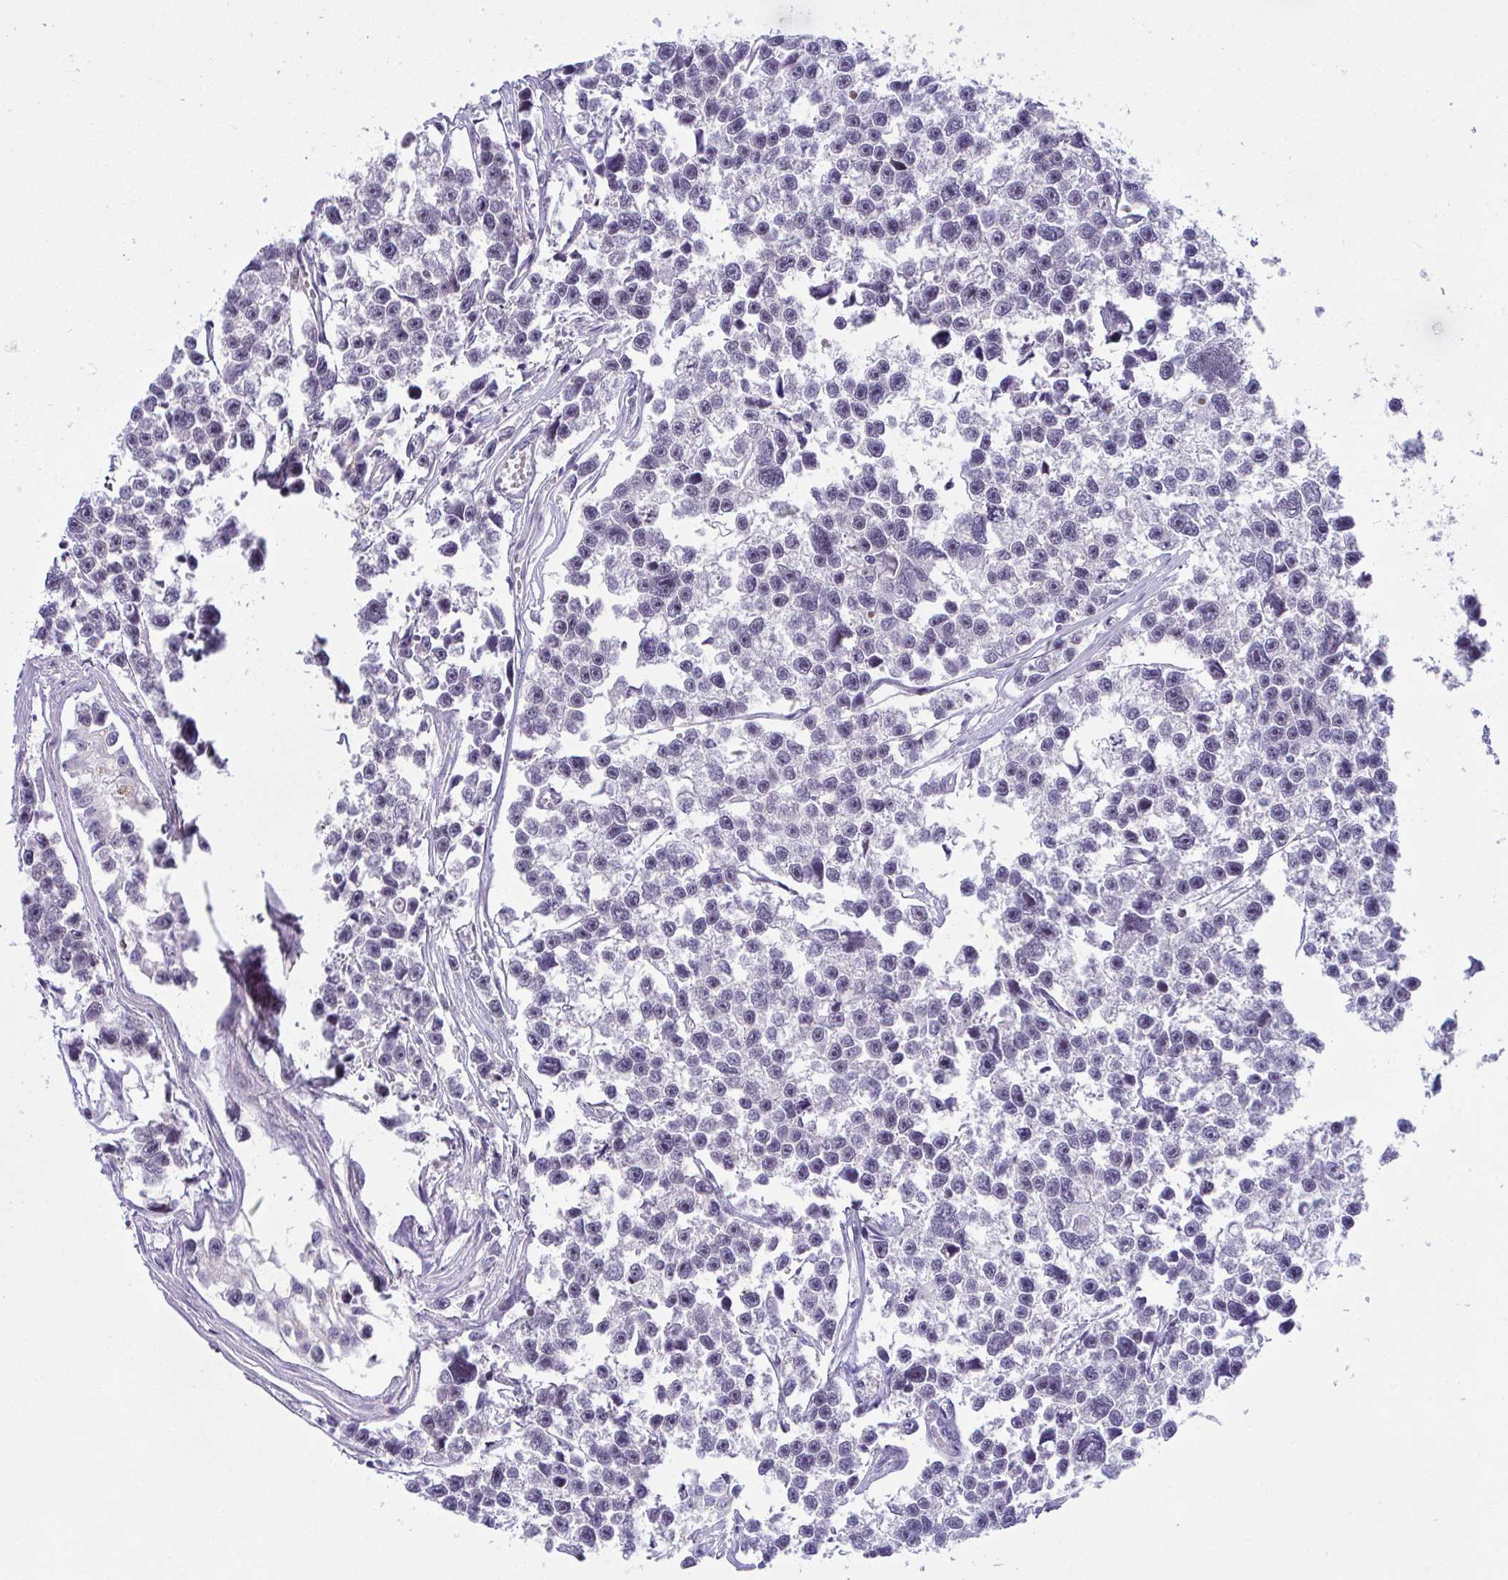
{"staining": {"intensity": "negative", "quantity": "none", "location": "none"}, "tissue": "testis cancer", "cell_type": "Tumor cells", "image_type": "cancer", "snomed": [{"axis": "morphology", "description": "Seminoma, NOS"}, {"axis": "topography", "description": "Testis"}], "caption": "Protein analysis of testis seminoma reveals no significant expression in tumor cells.", "gene": "USP35", "patient": {"sex": "male", "age": 26}}